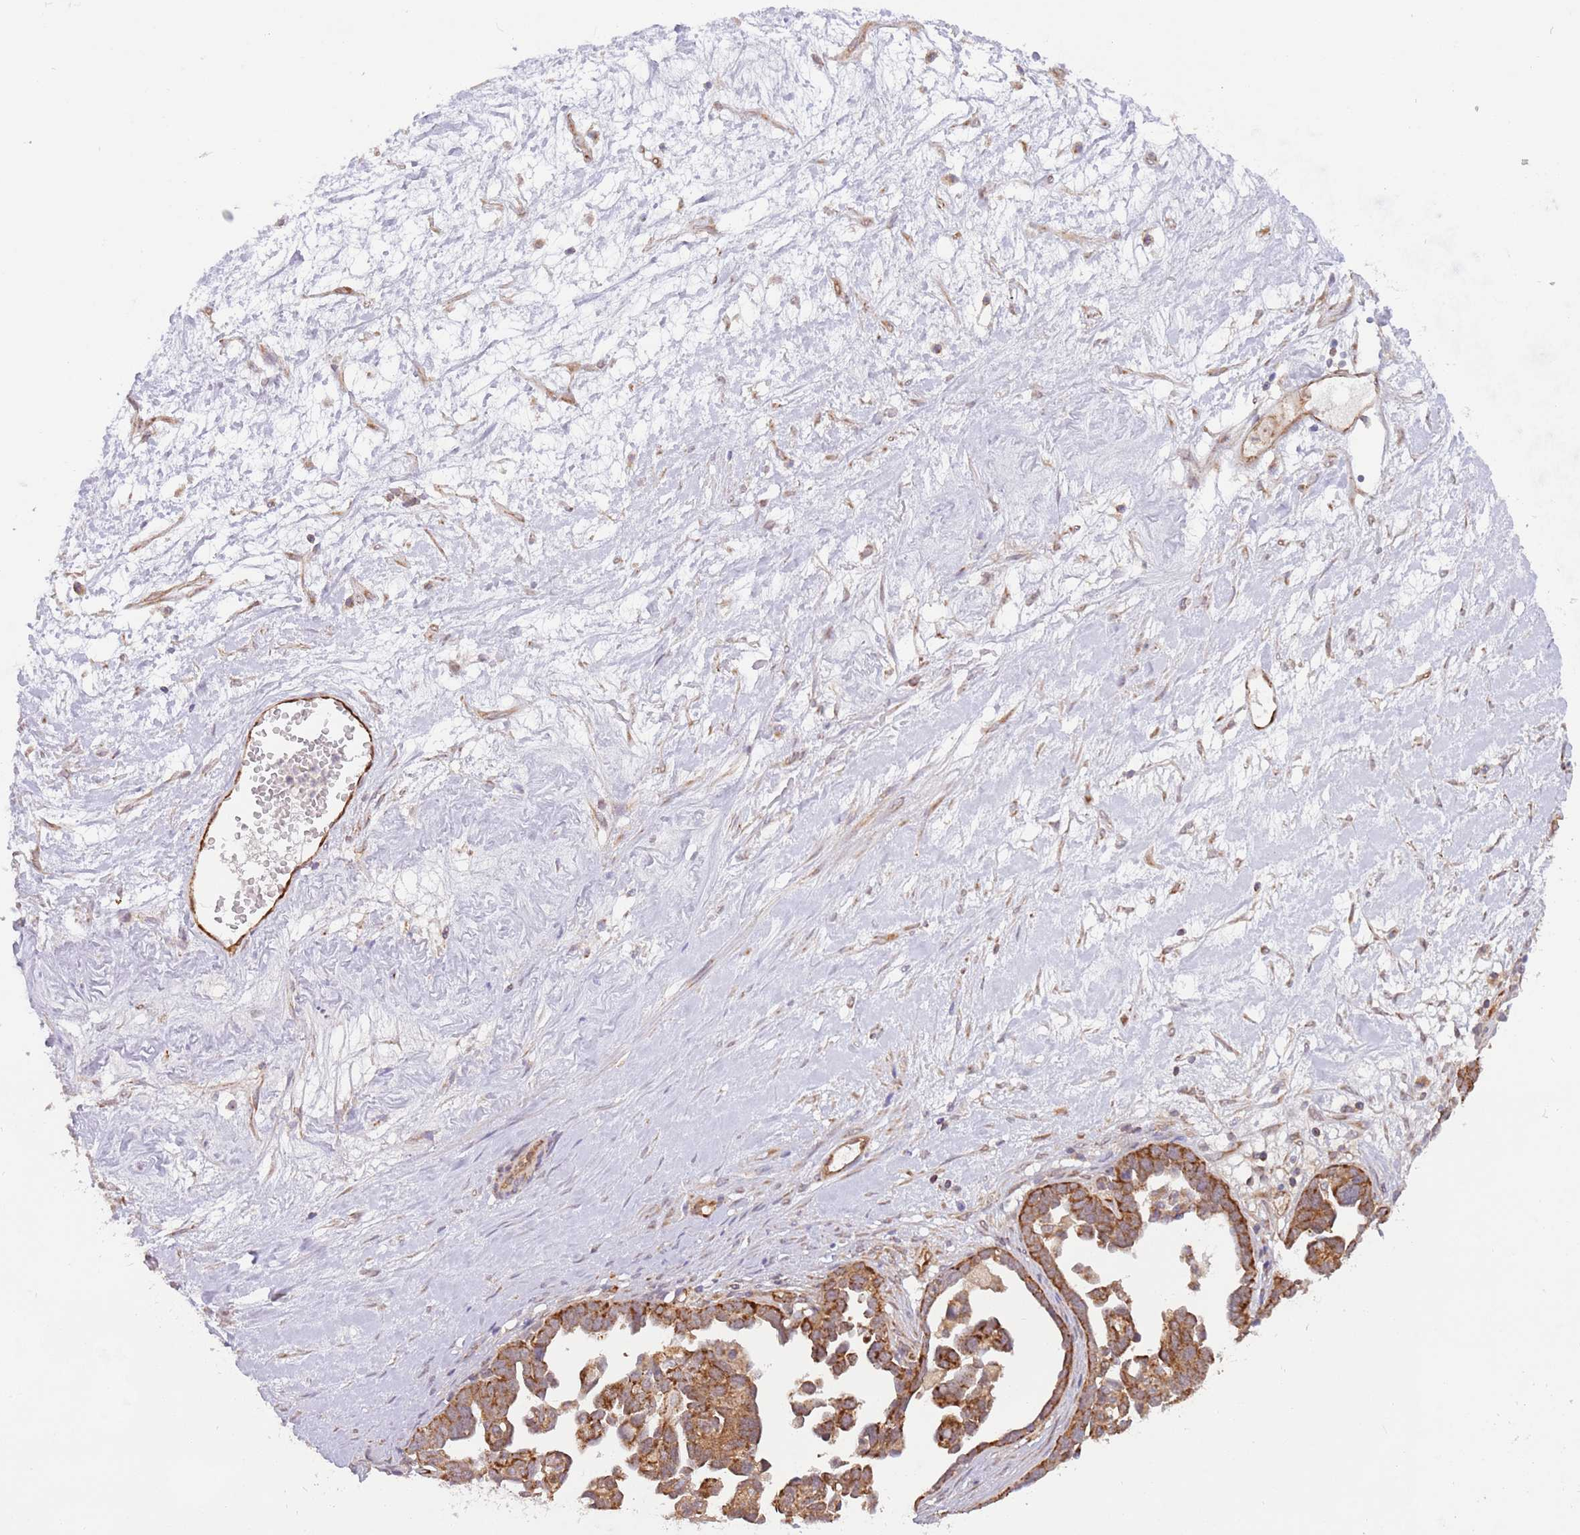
{"staining": {"intensity": "strong", "quantity": ">75%", "location": "cytoplasmic/membranous"}, "tissue": "ovarian cancer", "cell_type": "Tumor cells", "image_type": "cancer", "snomed": [{"axis": "morphology", "description": "Cystadenocarcinoma, serous, NOS"}, {"axis": "topography", "description": "Ovary"}], "caption": "A brown stain highlights strong cytoplasmic/membranous expression of a protein in human ovarian serous cystadenocarcinoma tumor cells. The staining was performed using DAB, with brown indicating positive protein expression. Nuclei are stained blue with hematoxylin.", "gene": "GUK1", "patient": {"sex": "female", "age": 54}}